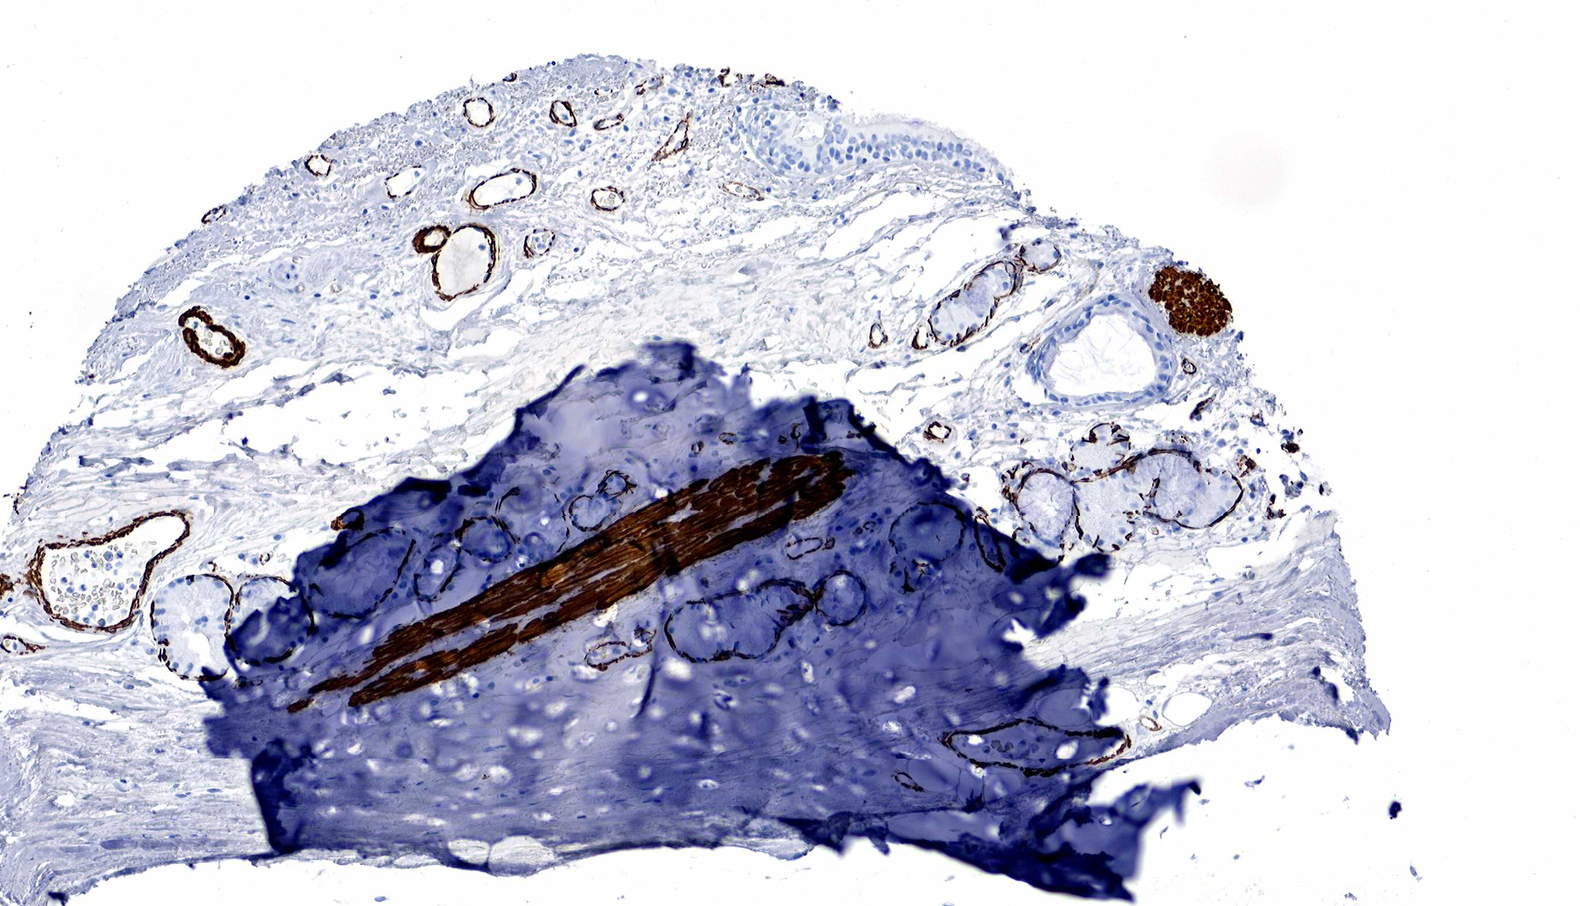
{"staining": {"intensity": "negative", "quantity": "none", "location": "none"}, "tissue": "bronchus", "cell_type": "Respiratory epithelial cells", "image_type": "normal", "snomed": [{"axis": "morphology", "description": "Normal tissue, NOS"}, {"axis": "topography", "description": "Cartilage tissue"}], "caption": "Immunohistochemical staining of unremarkable bronchus shows no significant expression in respiratory epithelial cells. The staining was performed using DAB to visualize the protein expression in brown, while the nuclei were stained in blue with hematoxylin (Magnification: 20x).", "gene": "ACTA1", "patient": {"sex": "female", "age": 63}}